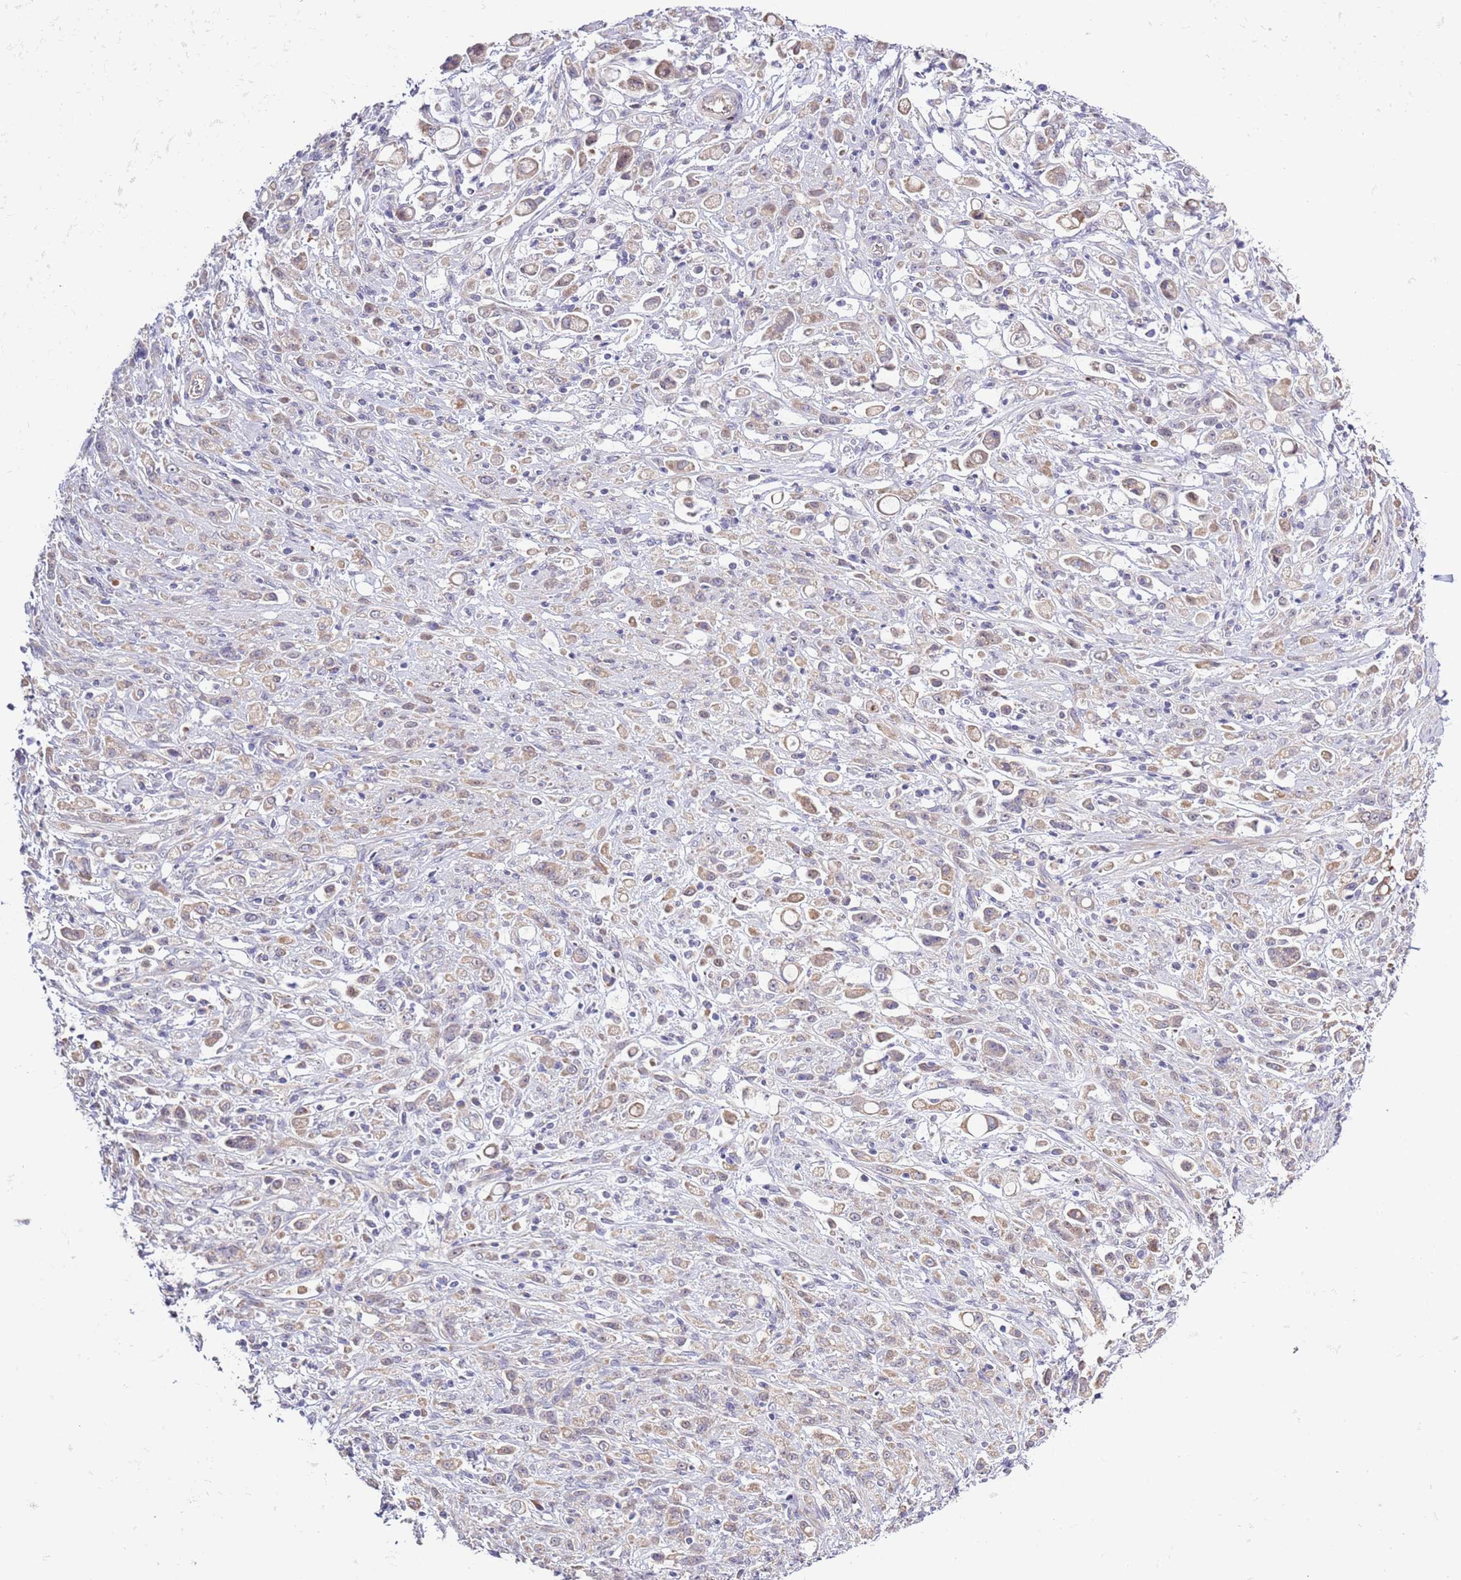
{"staining": {"intensity": "weak", "quantity": "25%-75%", "location": "cytoplasmic/membranous"}, "tissue": "stomach cancer", "cell_type": "Tumor cells", "image_type": "cancer", "snomed": [{"axis": "morphology", "description": "Adenocarcinoma, NOS"}, {"axis": "topography", "description": "Stomach"}], "caption": "Weak cytoplasmic/membranous protein positivity is present in about 25%-75% of tumor cells in stomach cancer.", "gene": "LIPJ", "patient": {"sex": "female", "age": 60}}